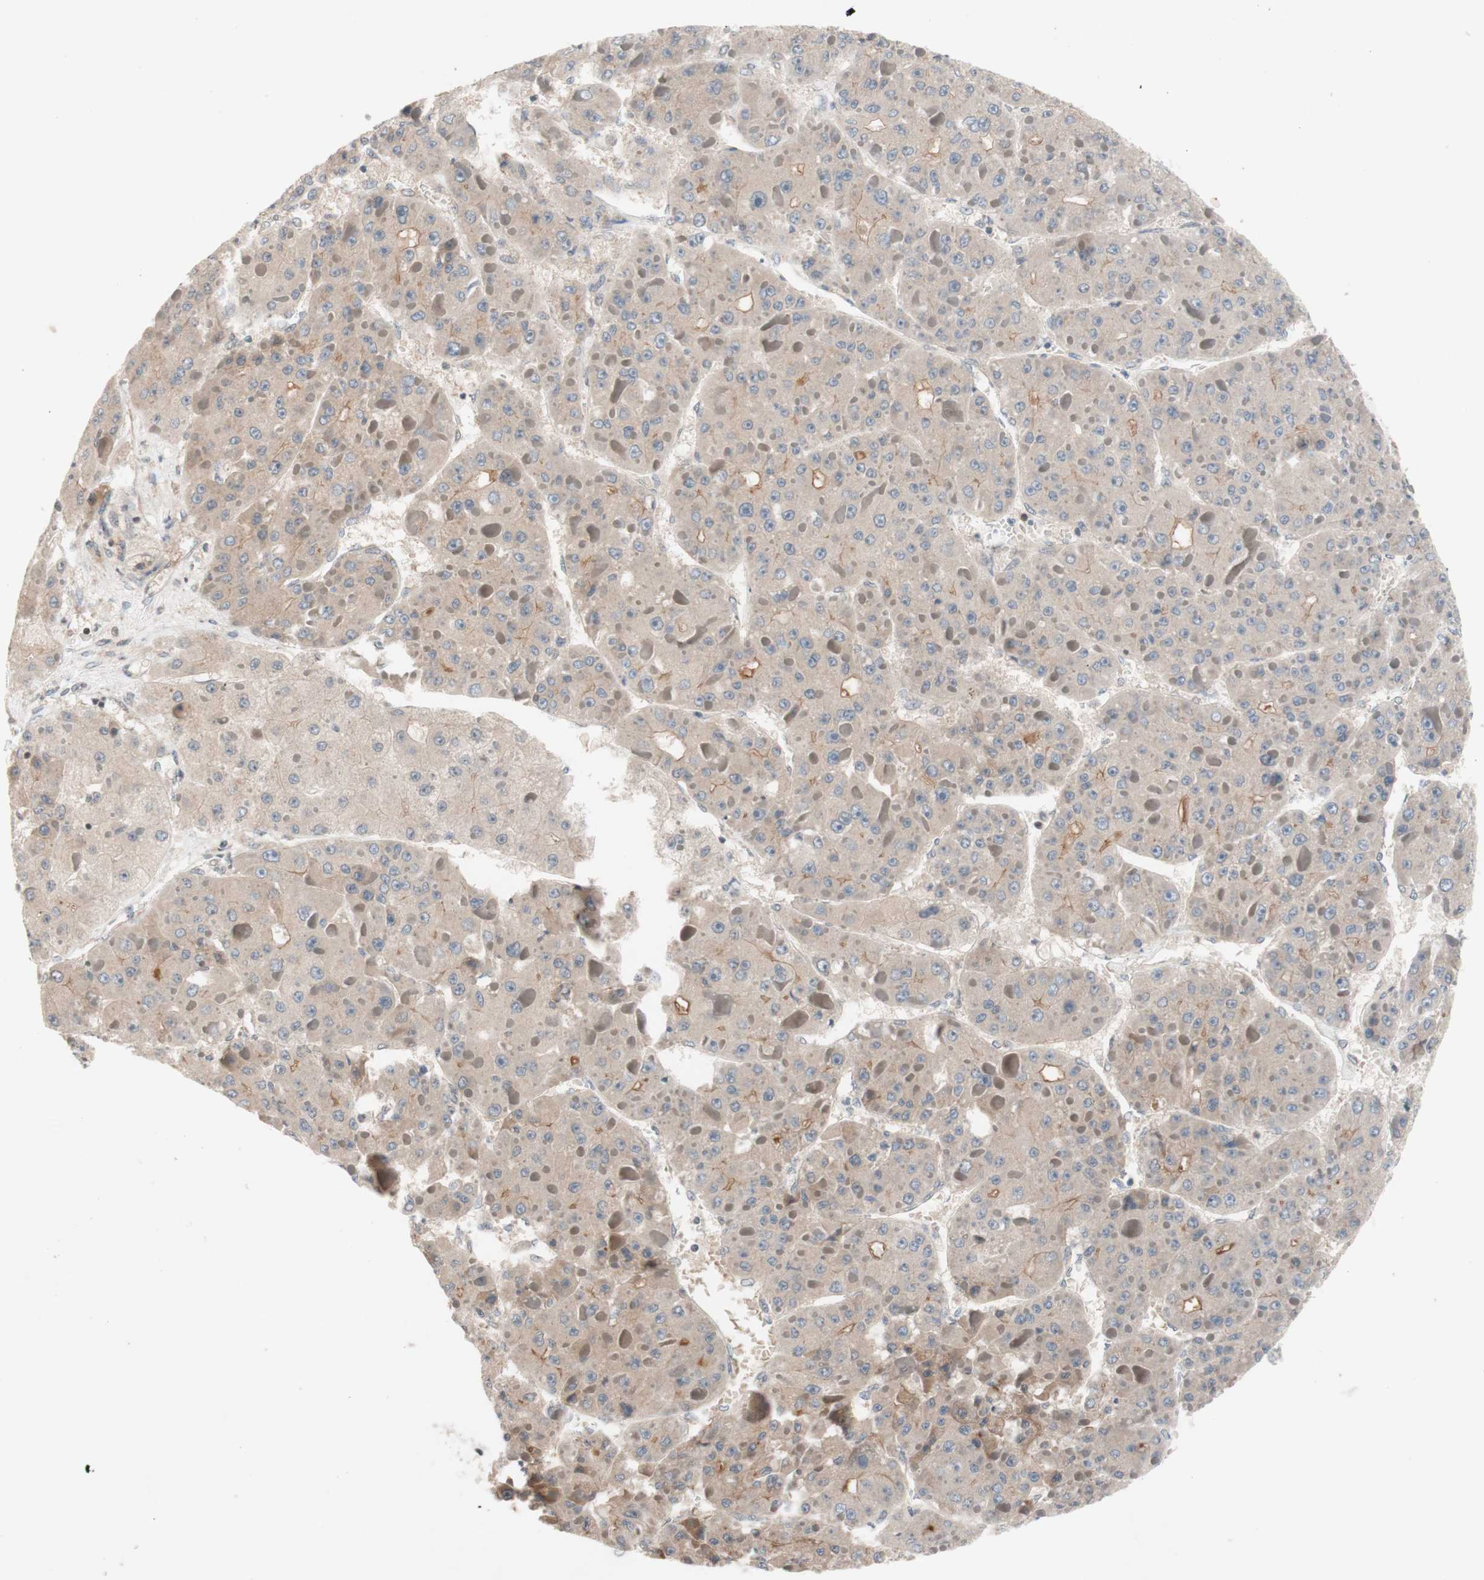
{"staining": {"intensity": "weak", "quantity": ">75%", "location": "cytoplasmic/membranous"}, "tissue": "liver cancer", "cell_type": "Tumor cells", "image_type": "cancer", "snomed": [{"axis": "morphology", "description": "Carcinoma, Hepatocellular, NOS"}, {"axis": "topography", "description": "Liver"}], "caption": "Hepatocellular carcinoma (liver) stained with a protein marker shows weak staining in tumor cells.", "gene": "CD55", "patient": {"sex": "female", "age": 73}}